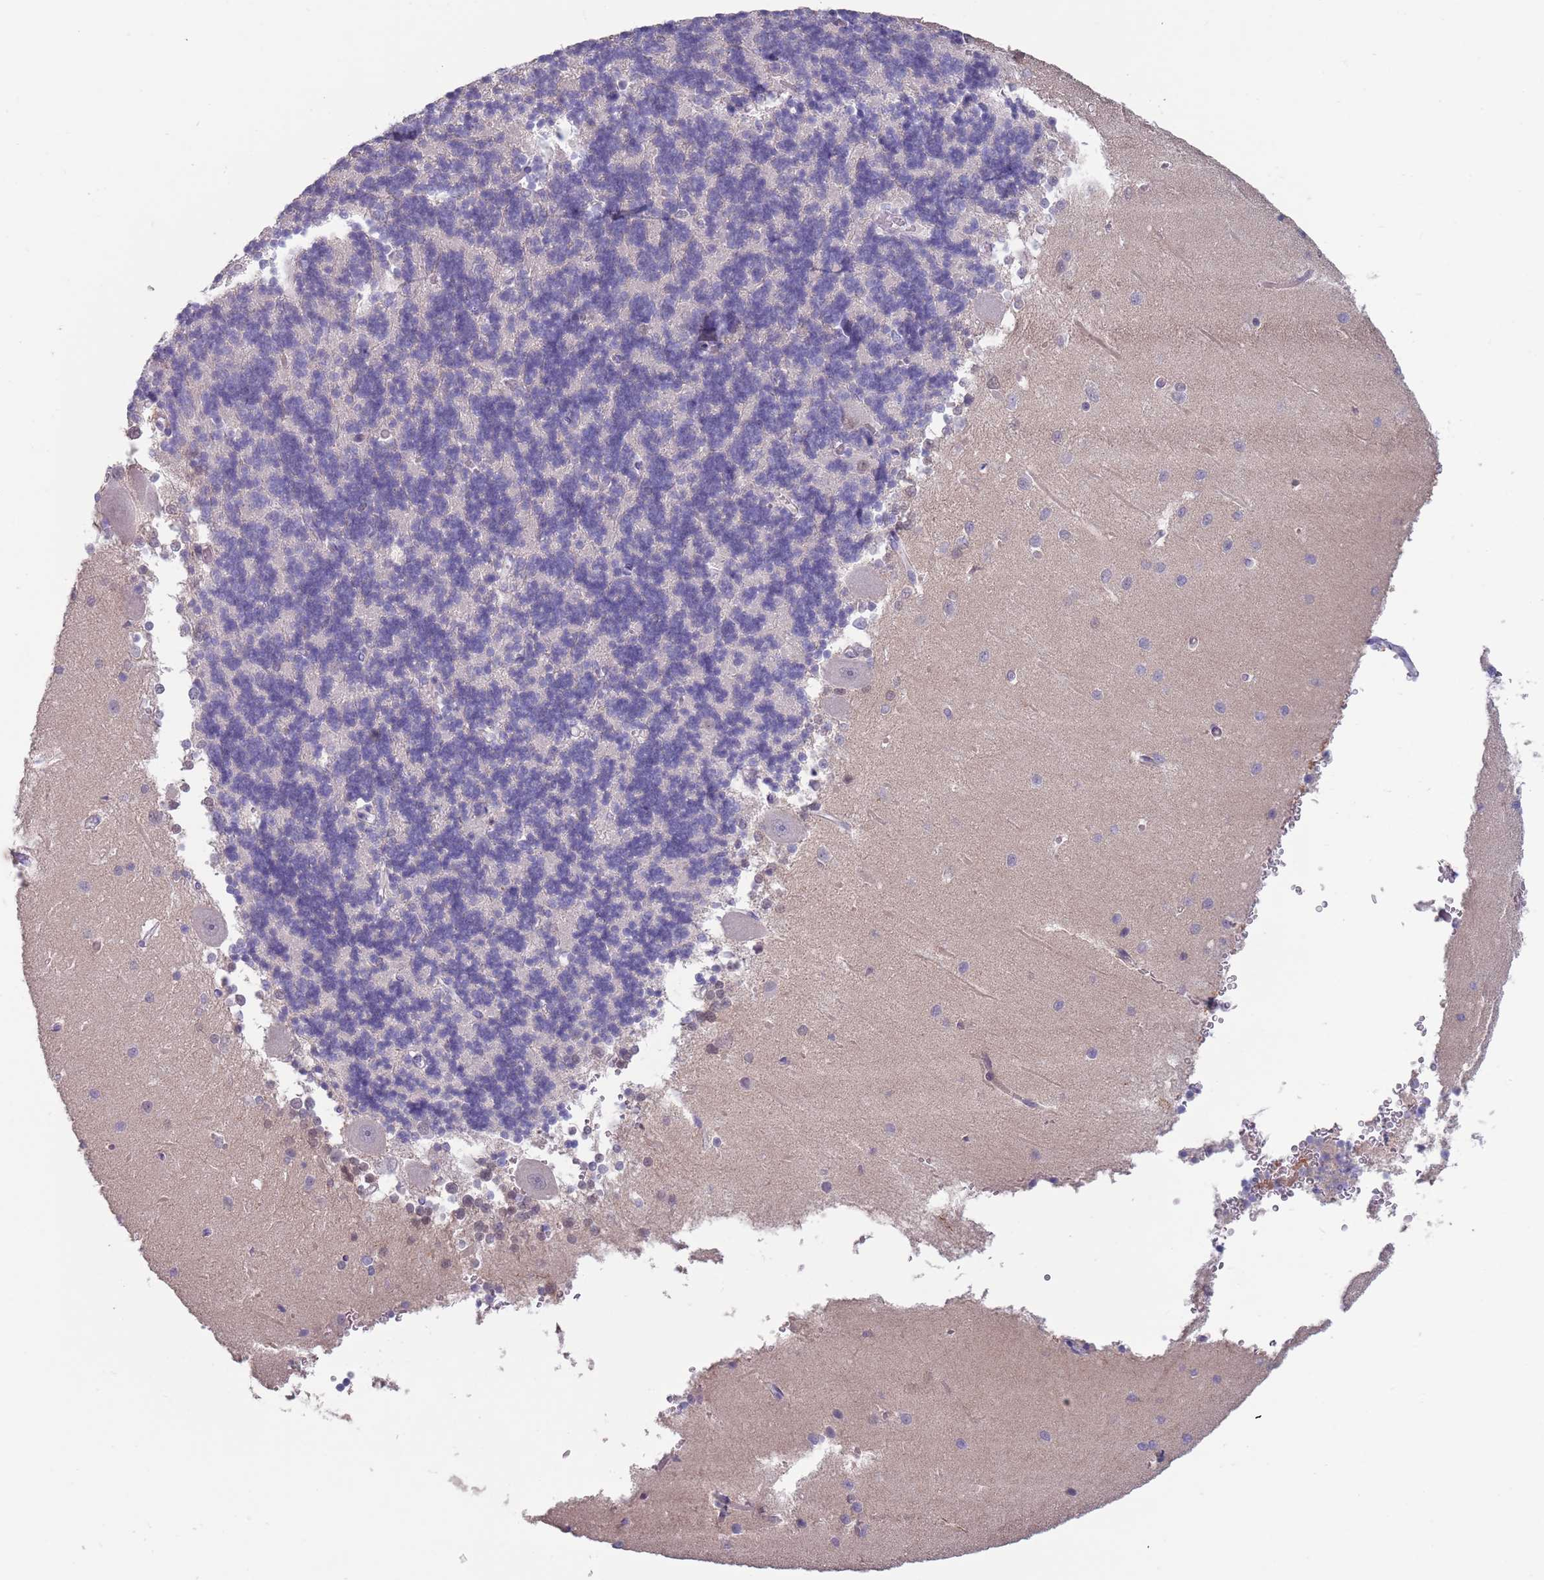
{"staining": {"intensity": "negative", "quantity": "none", "location": "none"}, "tissue": "cerebellum", "cell_type": "Cells in granular layer", "image_type": "normal", "snomed": [{"axis": "morphology", "description": "Normal tissue, NOS"}, {"axis": "topography", "description": "Cerebellum"}], "caption": "A micrograph of cerebellum stained for a protein exhibits no brown staining in cells in granular layer. (DAB immunohistochemistry (IHC) visualized using brightfield microscopy, high magnification).", "gene": "CLNS1A", "patient": {"sex": "male", "age": 37}}